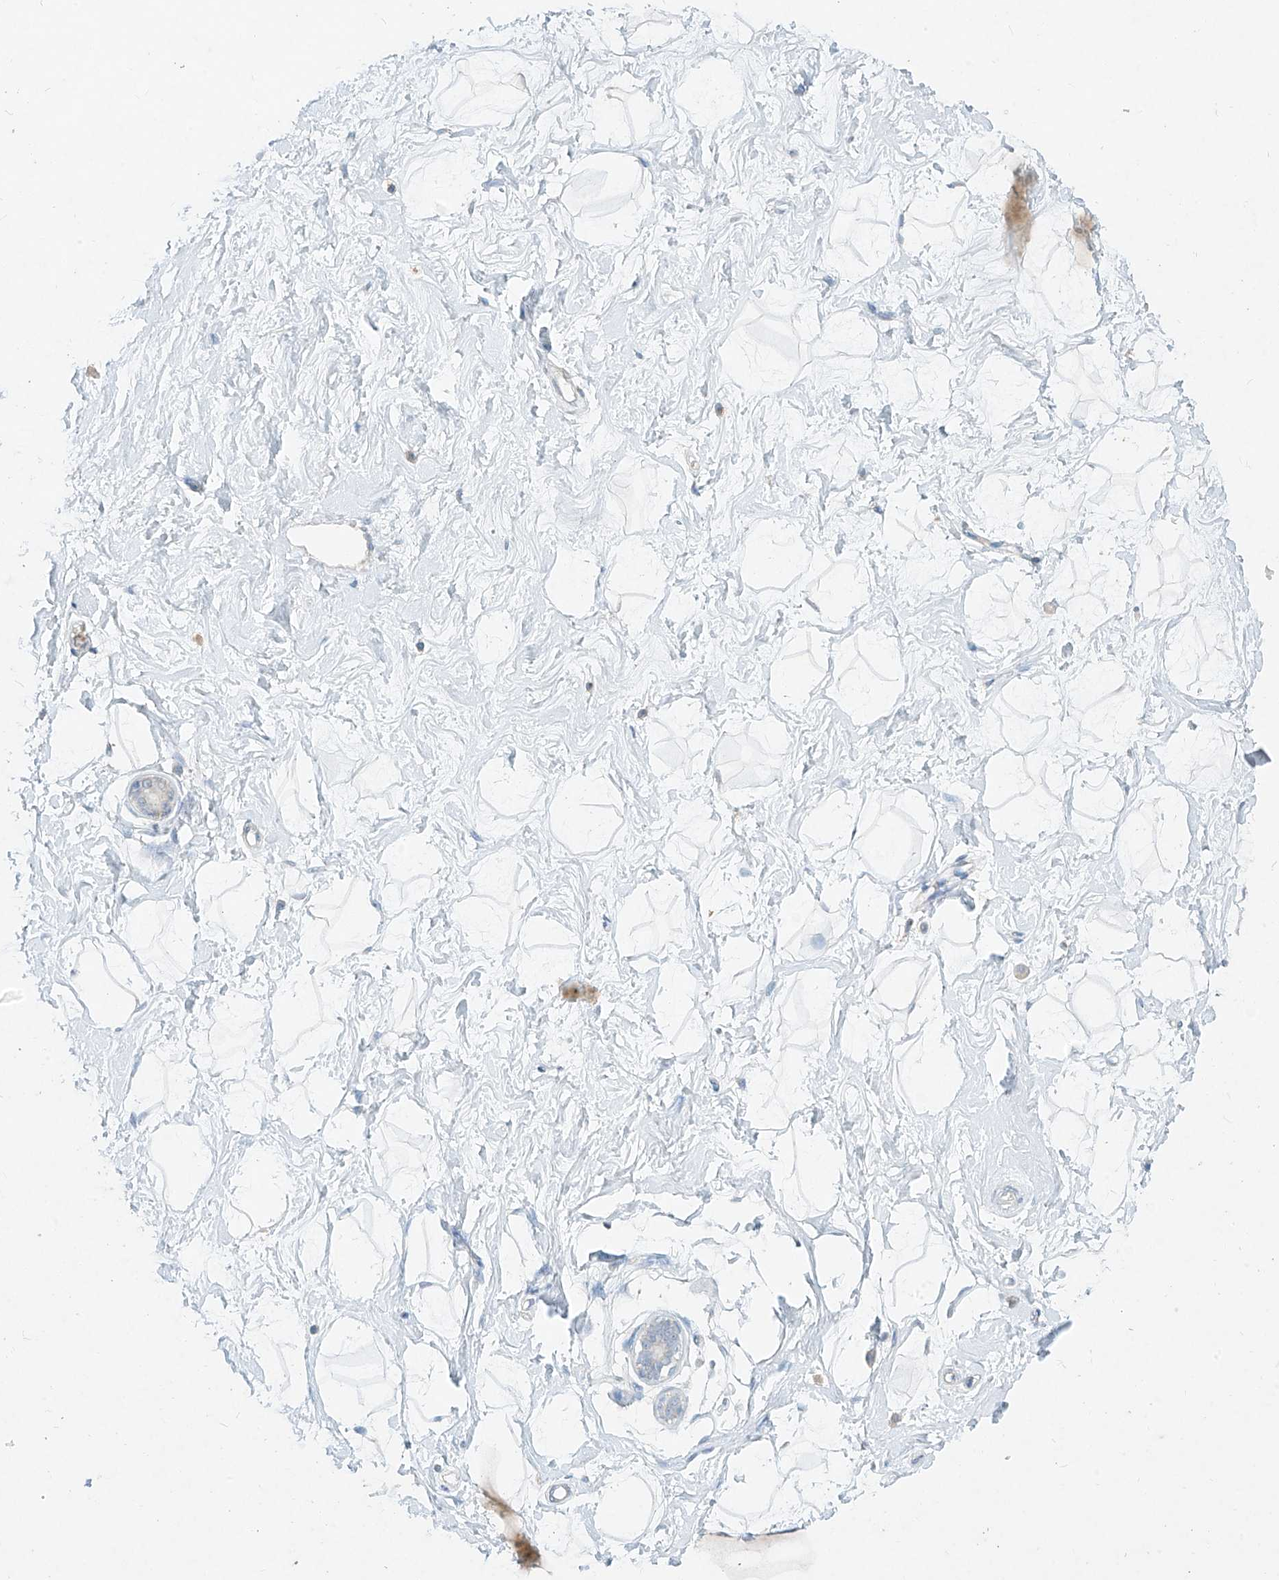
{"staining": {"intensity": "negative", "quantity": "none", "location": "none"}, "tissue": "breast", "cell_type": "Adipocytes", "image_type": "normal", "snomed": [{"axis": "morphology", "description": "Normal tissue, NOS"}, {"axis": "morphology", "description": "Adenoma, NOS"}, {"axis": "topography", "description": "Breast"}], "caption": "High power microscopy histopathology image of an immunohistochemistry histopathology image of unremarkable breast, revealing no significant expression in adipocytes.", "gene": "ZZEF1", "patient": {"sex": "female", "age": 23}}